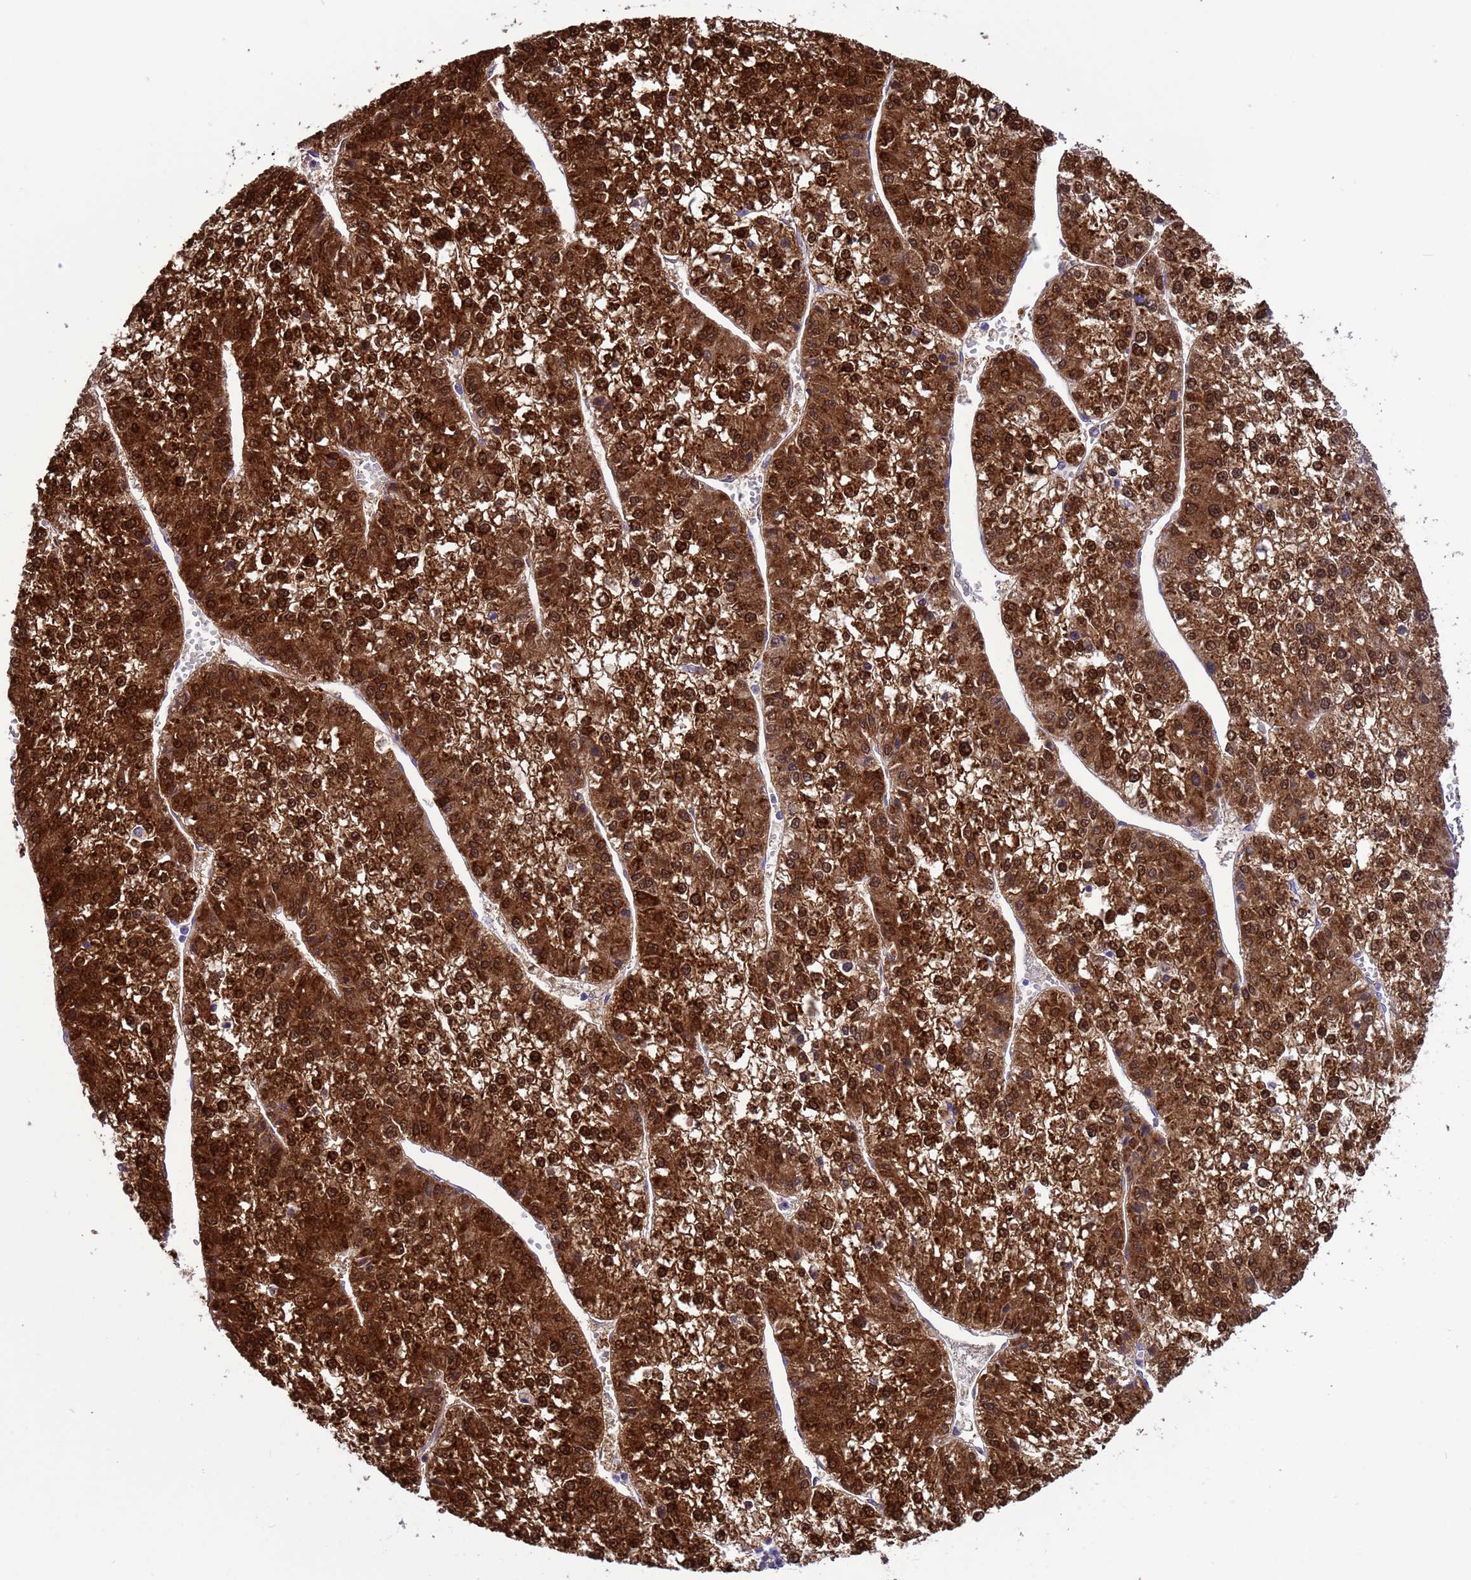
{"staining": {"intensity": "strong", "quantity": ">75%", "location": "cytoplasmic/membranous,nuclear"}, "tissue": "liver cancer", "cell_type": "Tumor cells", "image_type": "cancer", "snomed": [{"axis": "morphology", "description": "Carcinoma, Hepatocellular, NOS"}, {"axis": "topography", "description": "Liver"}], "caption": "The image shows a brown stain indicating the presence of a protein in the cytoplasmic/membranous and nuclear of tumor cells in liver cancer (hepatocellular carcinoma).", "gene": "AKR1C2", "patient": {"sex": "female", "age": 73}}